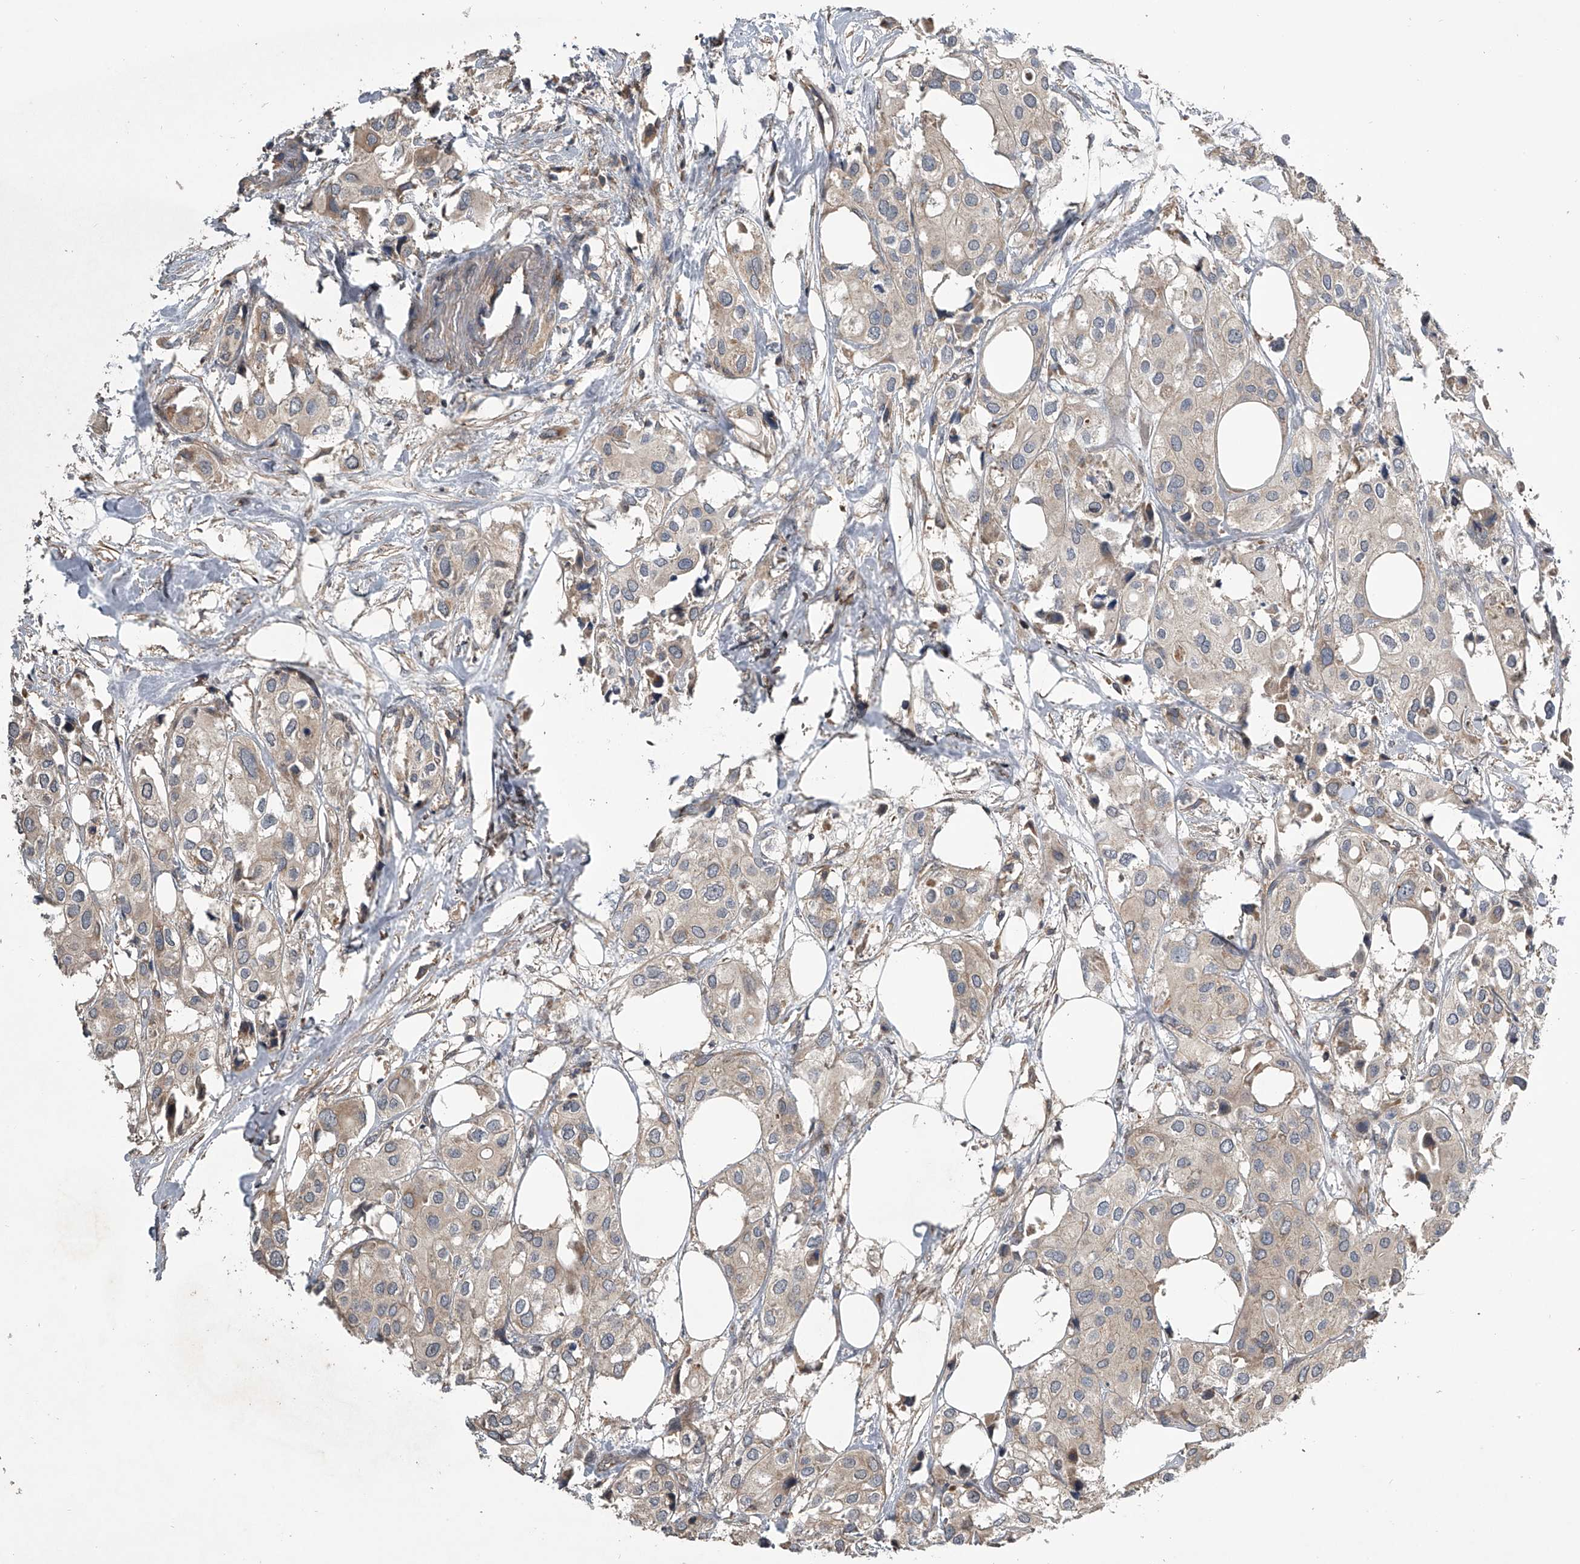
{"staining": {"intensity": "weak", "quantity": "<25%", "location": "cytoplasmic/membranous"}, "tissue": "urothelial cancer", "cell_type": "Tumor cells", "image_type": "cancer", "snomed": [{"axis": "morphology", "description": "Urothelial carcinoma, High grade"}, {"axis": "topography", "description": "Urinary bladder"}], "caption": "Immunohistochemical staining of human urothelial cancer demonstrates no significant expression in tumor cells.", "gene": "NFS1", "patient": {"sex": "male", "age": 64}}